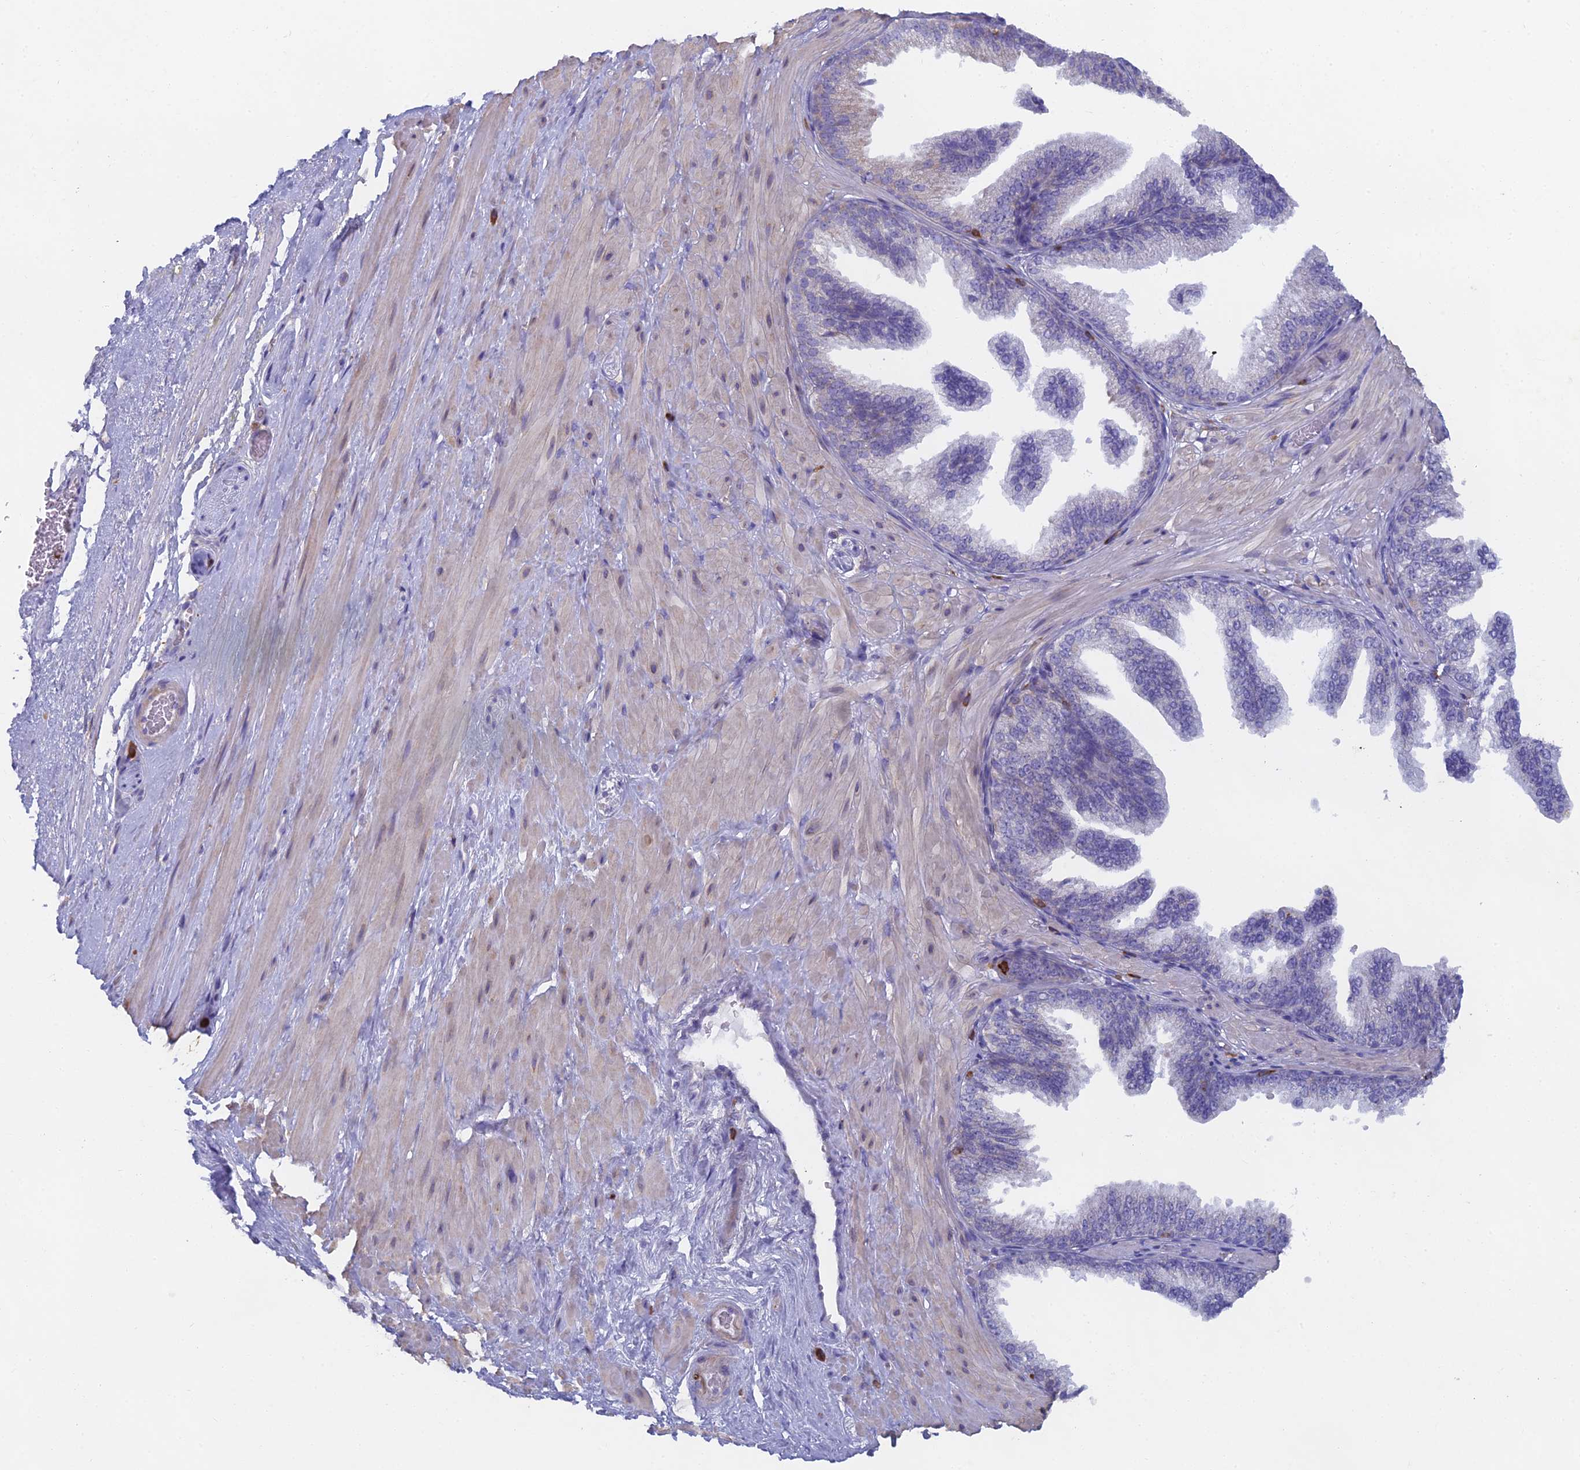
{"staining": {"intensity": "negative", "quantity": "none", "location": "none"}, "tissue": "adipose tissue", "cell_type": "Adipocytes", "image_type": "normal", "snomed": [{"axis": "morphology", "description": "Normal tissue, NOS"}, {"axis": "morphology", "description": "Adenocarcinoma, Low grade"}, {"axis": "topography", "description": "Prostate"}, {"axis": "topography", "description": "Peripheral nerve tissue"}], "caption": "The IHC image has no significant expression in adipocytes of adipose tissue. (IHC, brightfield microscopy, high magnification).", "gene": "ABI3BP", "patient": {"sex": "male", "age": 63}}